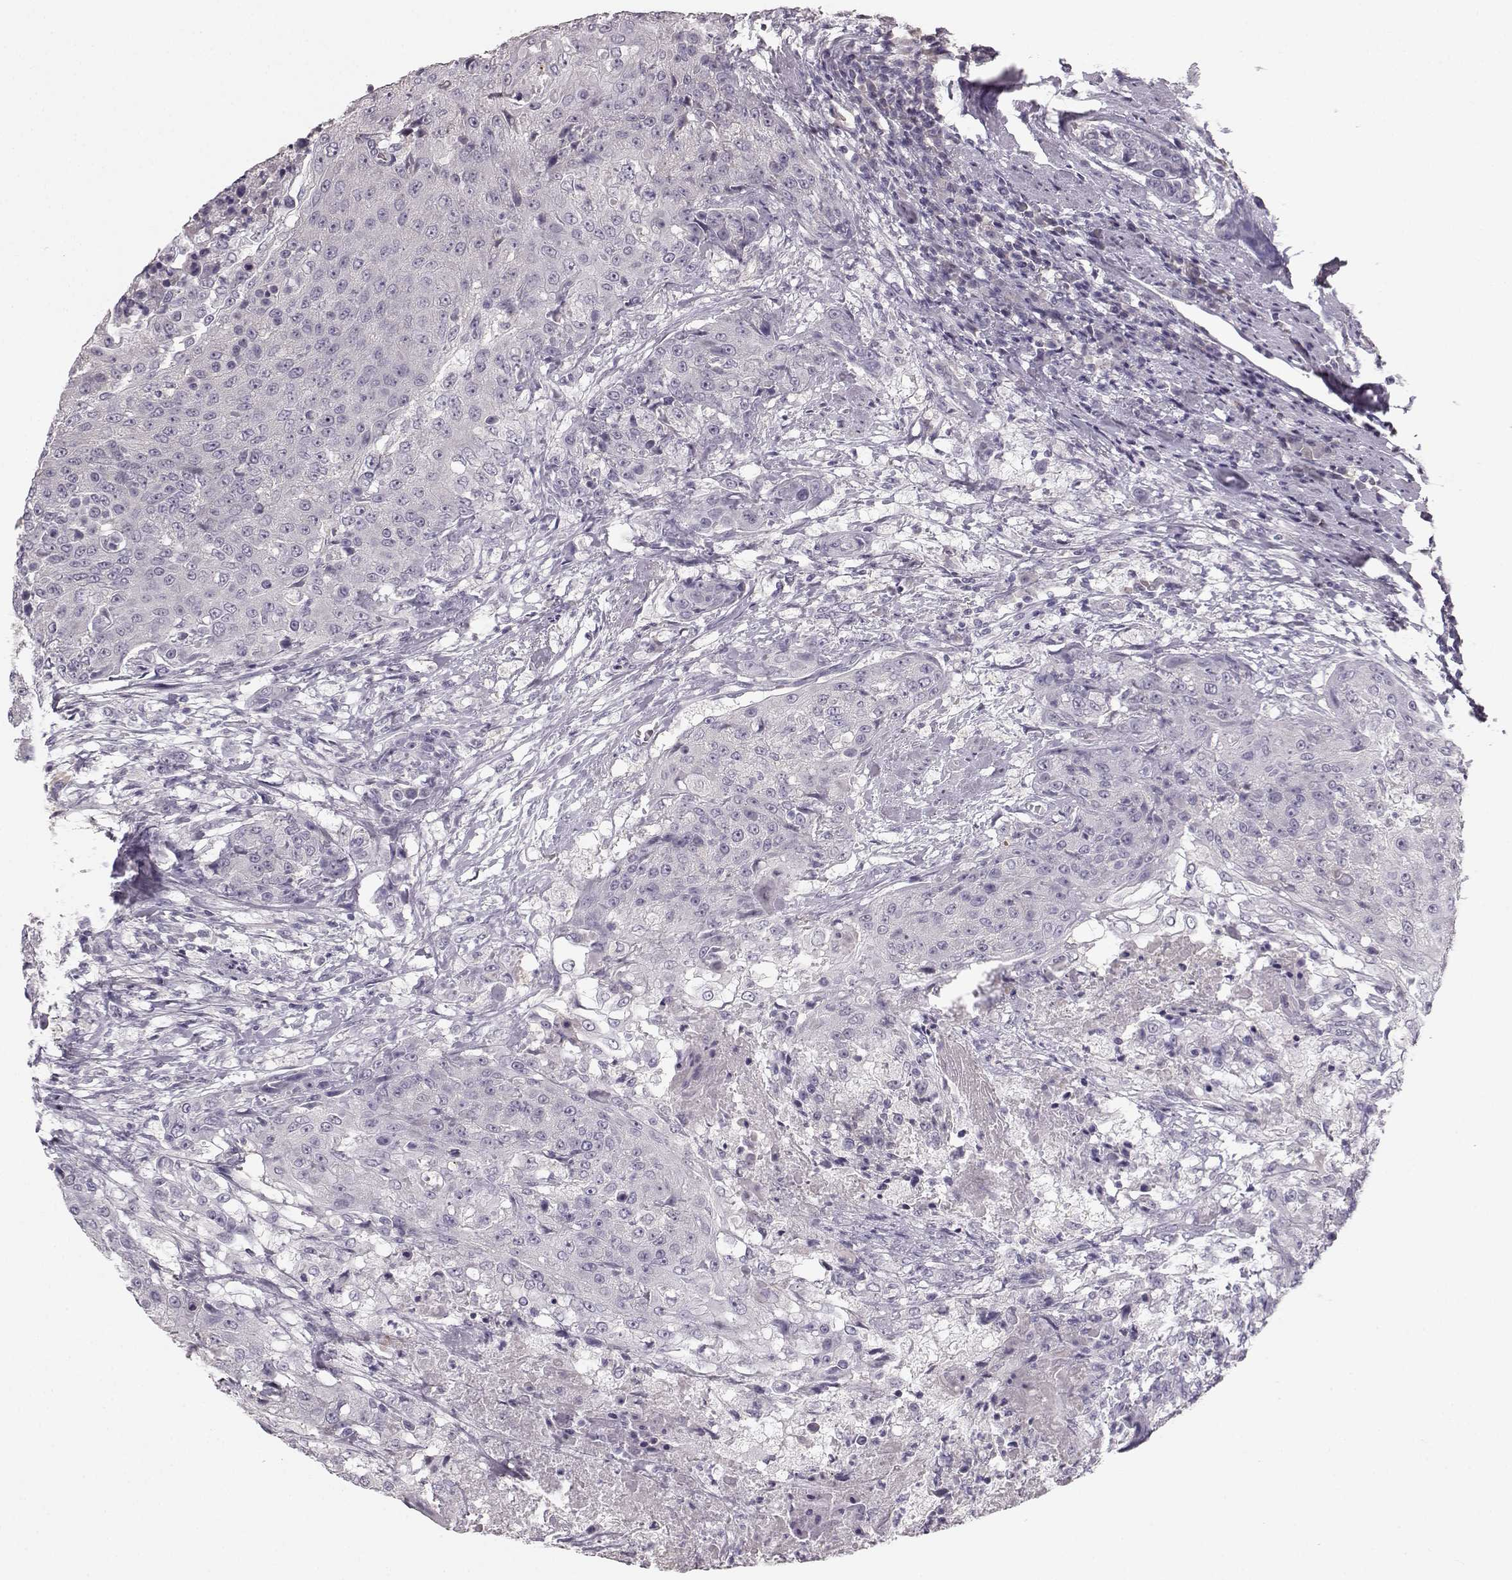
{"staining": {"intensity": "negative", "quantity": "none", "location": "none"}, "tissue": "urothelial cancer", "cell_type": "Tumor cells", "image_type": "cancer", "snomed": [{"axis": "morphology", "description": "Urothelial carcinoma, High grade"}, {"axis": "topography", "description": "Urinary bladder"}], "caption": "DAB (3,3'-diaminobenzidine) immunohistochemical staining of human urothelial cancer exhibits no significant expression in tumor cells.", "gene": "BFSP2", "patient": {"sex": "female", "age": 63}}